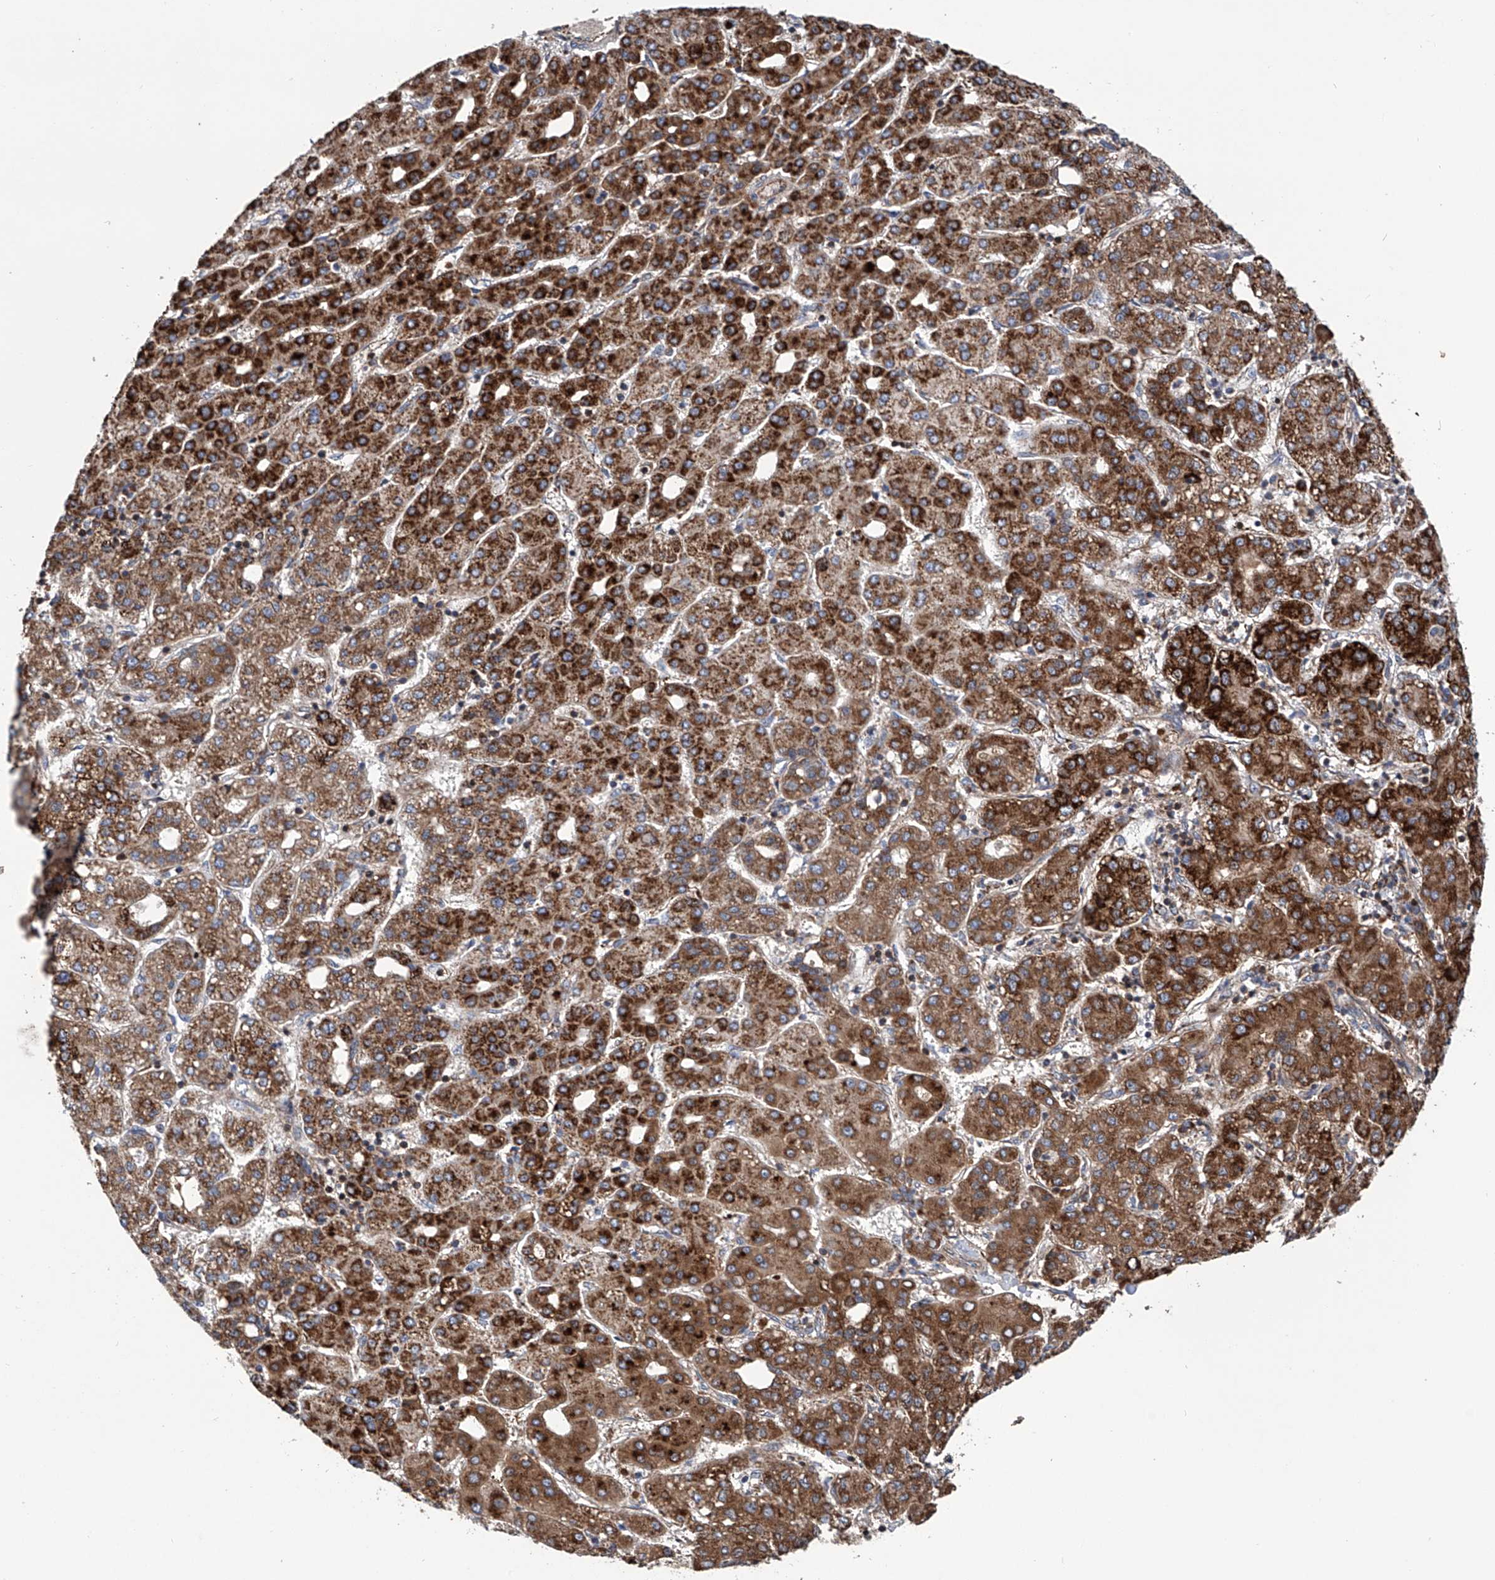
{"staining": {"intensity": "strong", "quantity": ">75%", "location": "cytoplasmic/membranous"}, "tissue": "liver cancer", "cell_type": "Tumor cells", "image_type": "cancer", "snomed": [{"axis": "morphology", "description": "Carcinoma, Hepatocellular, NOS"}, {"axis": "topography", "description": "Liver"}], "caption": "Brown immunohistochemical staining in liver cancer (hepatocellular carcinoma) reveals strong cytoplasmic/membranous positivity in approximately >75% of tumor cells.", "gene": "ASCC3", "patient": {"sex": "male", "age": 65}}